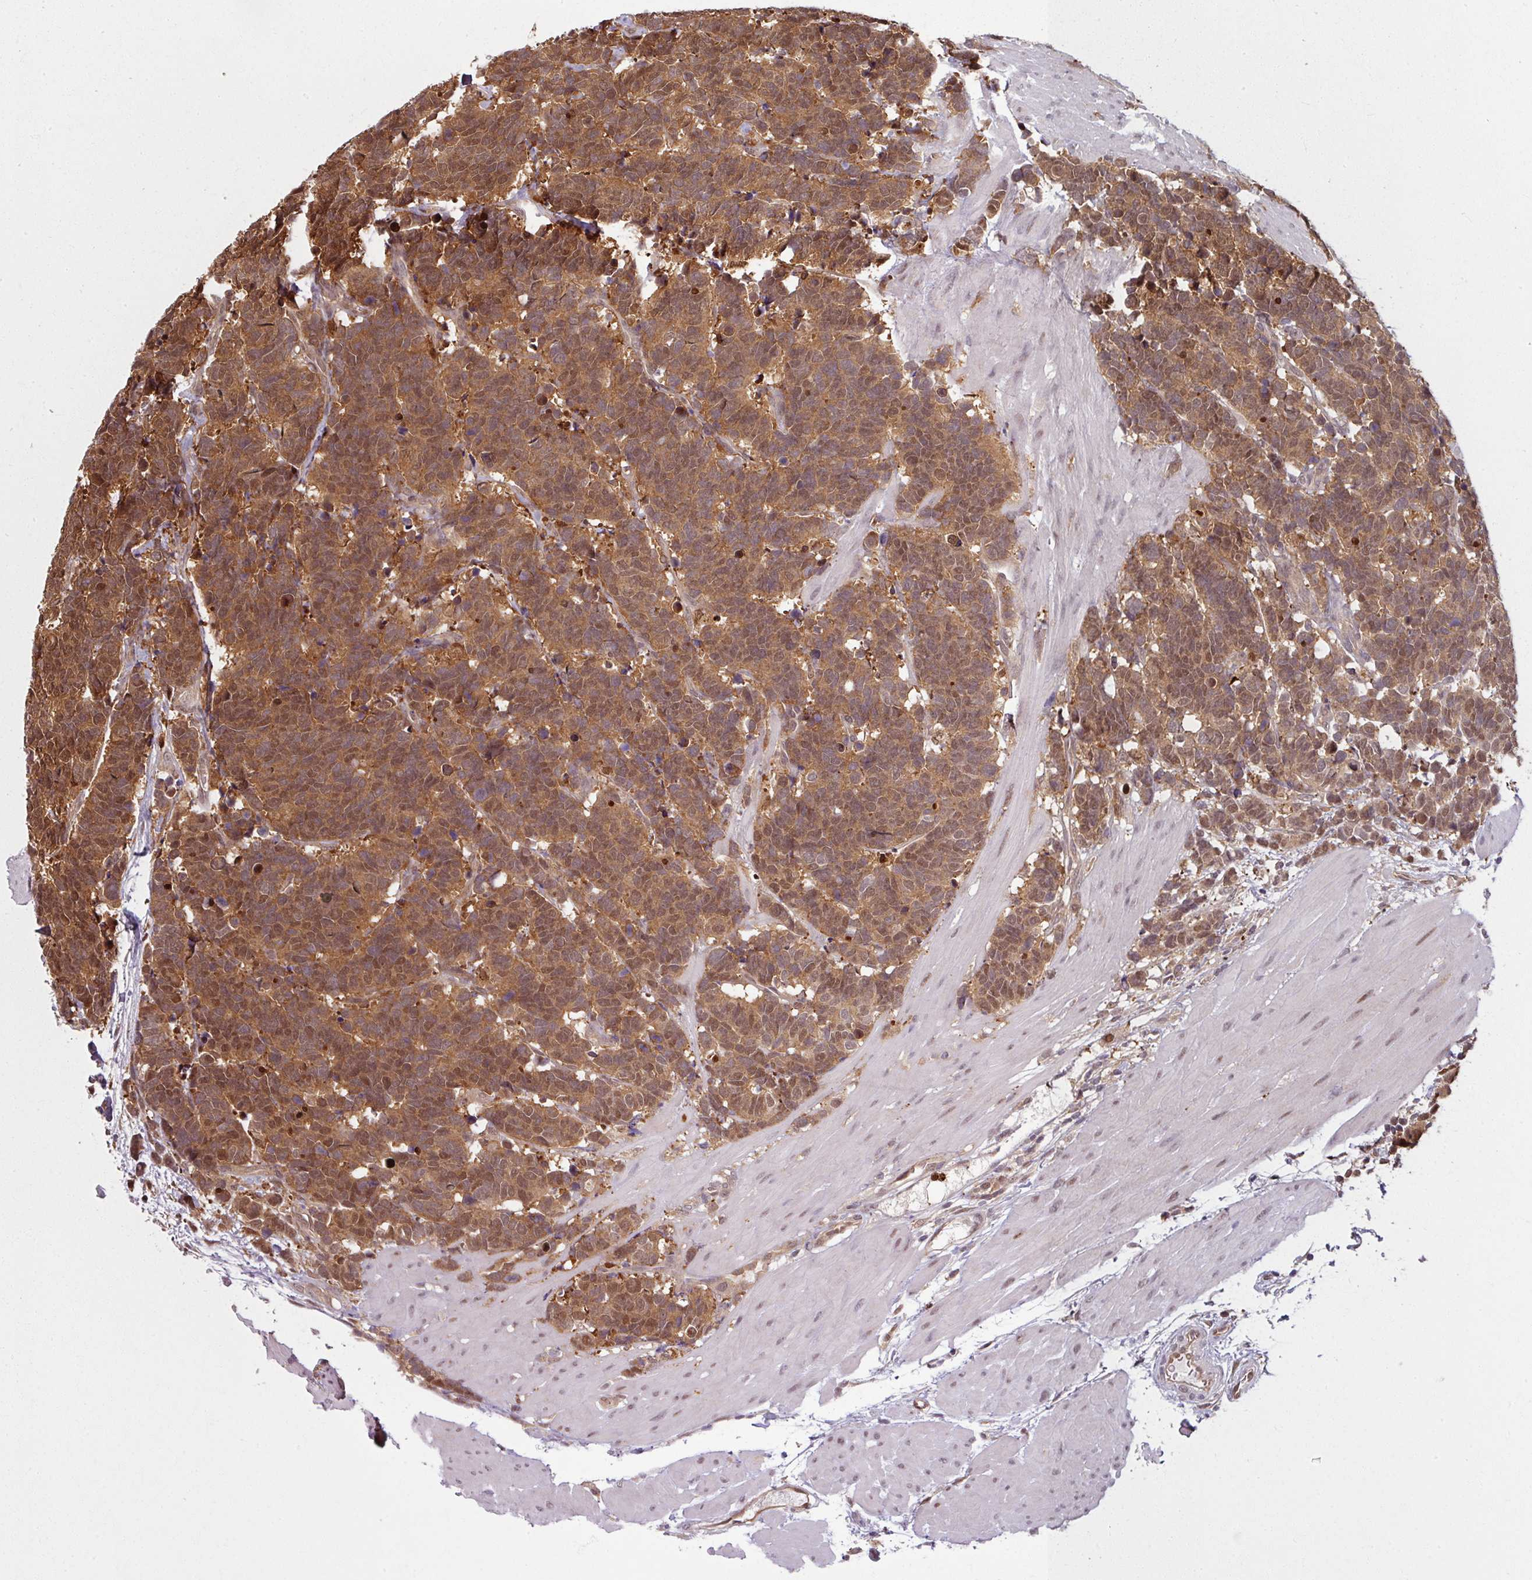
{"staining": {"intensity": "moderate", "quantity": ">75%", "location": "cytoplasmic/membranous,nuclear"}, "tissue": "carcinoid", "cell_type": "Tumor cells", "image_type": "cancer", "snomed": [{"axis": "morphology", "description": "Carcinoma, NOS"}, {"axis": "morphology", "description": "Carcinoid, malignant, NOS"}, {"axis": "topography", "description": "Urinary bladder"}], "caption": "Protein staining by immunohistochemistry reveals moderate cytoplasmic/membranous and nuclear positivity in about >75% of tumor cells in carcinoma.", "gene": "KCTD11", "patient": {"sex": "male", "age": 57}}